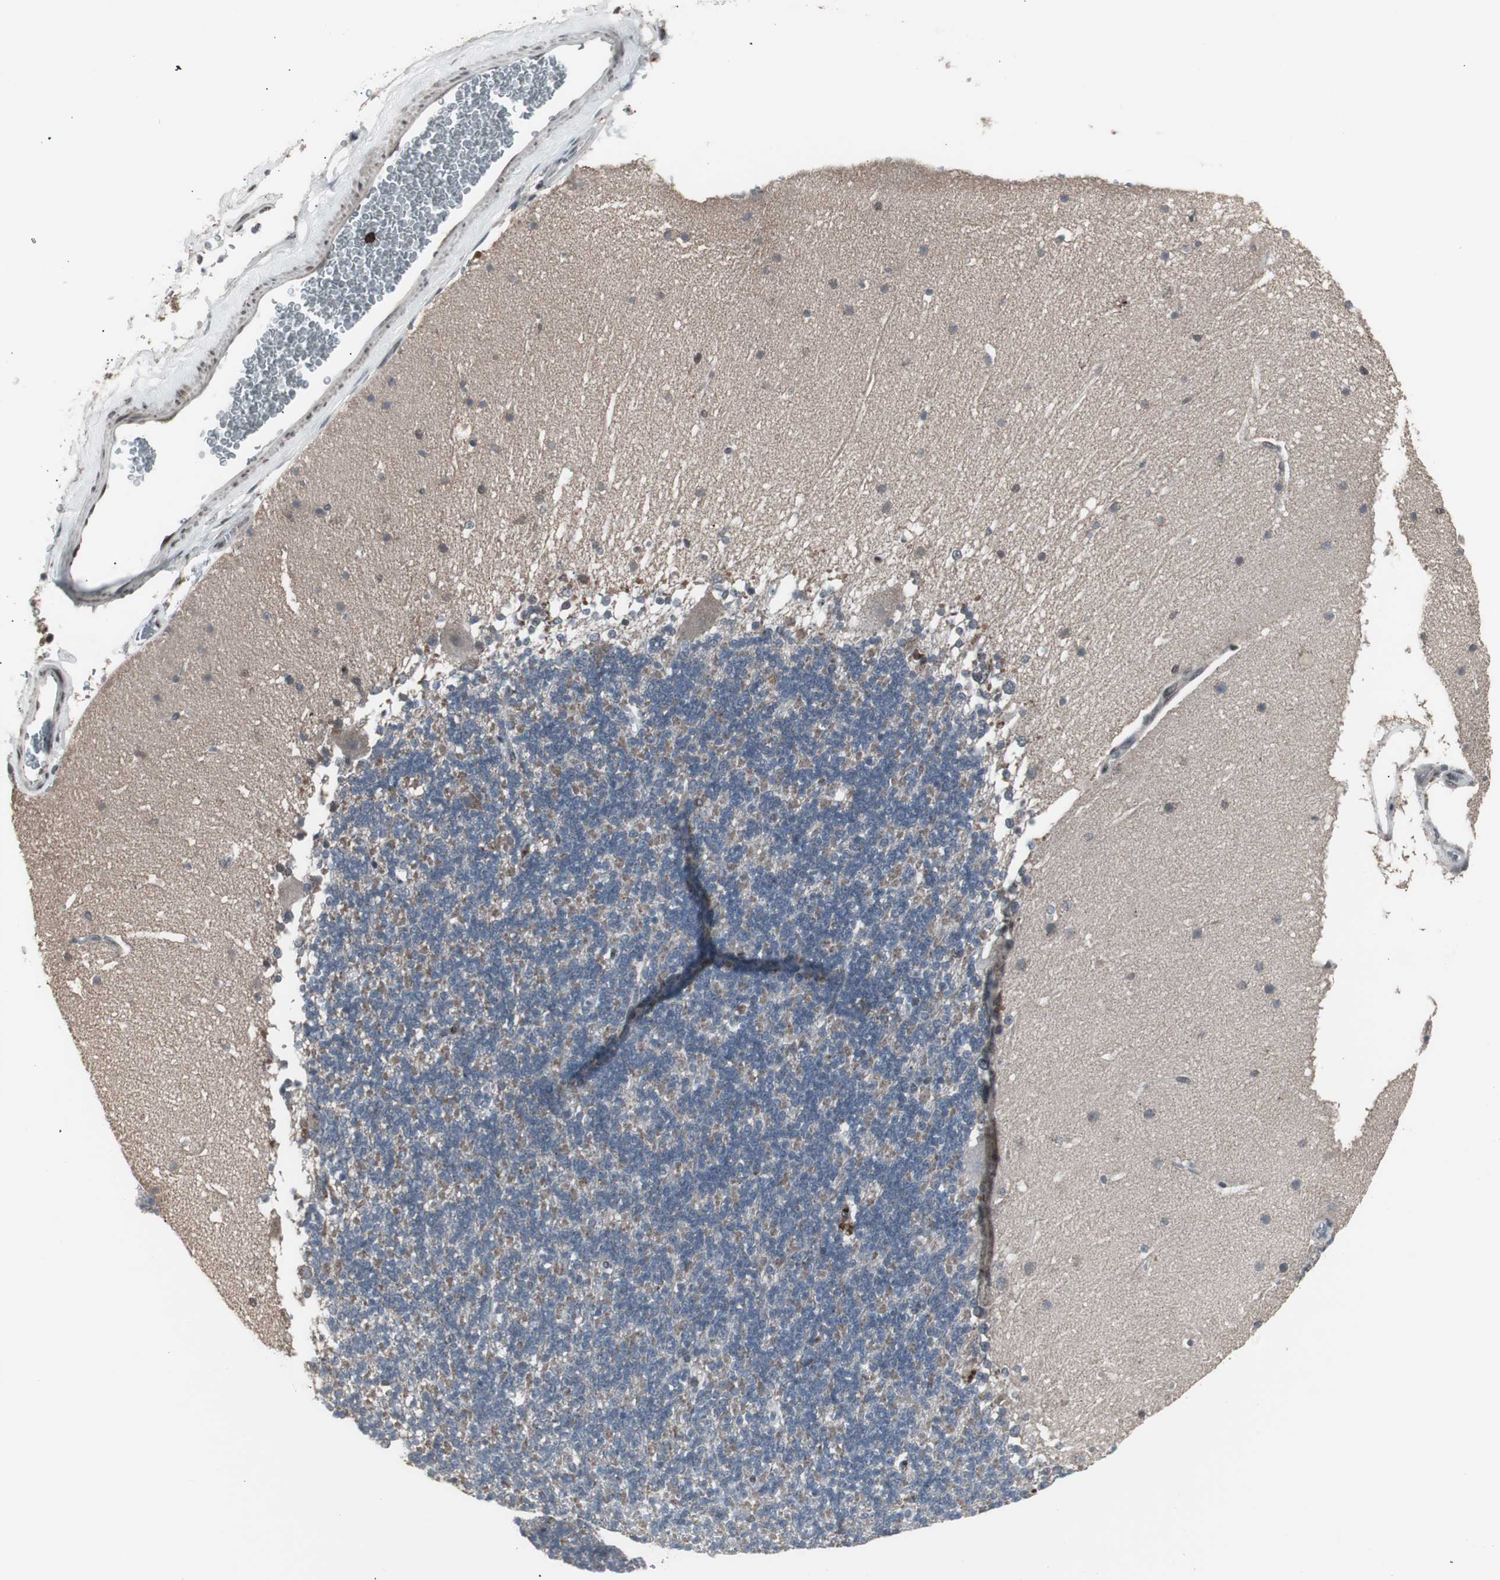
{"staining": {"intensity": "weak", "quantity": "<25%", "location": "cytoplasmic/membranous"}, "tissue": "cerebellum", "cell_type": "Cells in granular layer", "image_type": "normal", "snomed": [{"axis": "morphology", "description": "Normal tissue, NOS"}, {"axis": "topography", "description": "Cerebellum"}], "caption": "The image shows no staining of cells in granular layer in unremarkable cerebellum. The staining was performed using DAB (3,3'-diaminobenzidine) to visualize the protein expression in brown, while the nuclei were stained in blue with hematoxylin (Magnification: 20x).", "gene": "RXRA", "patient": {"sex": "female", "age": 19}}